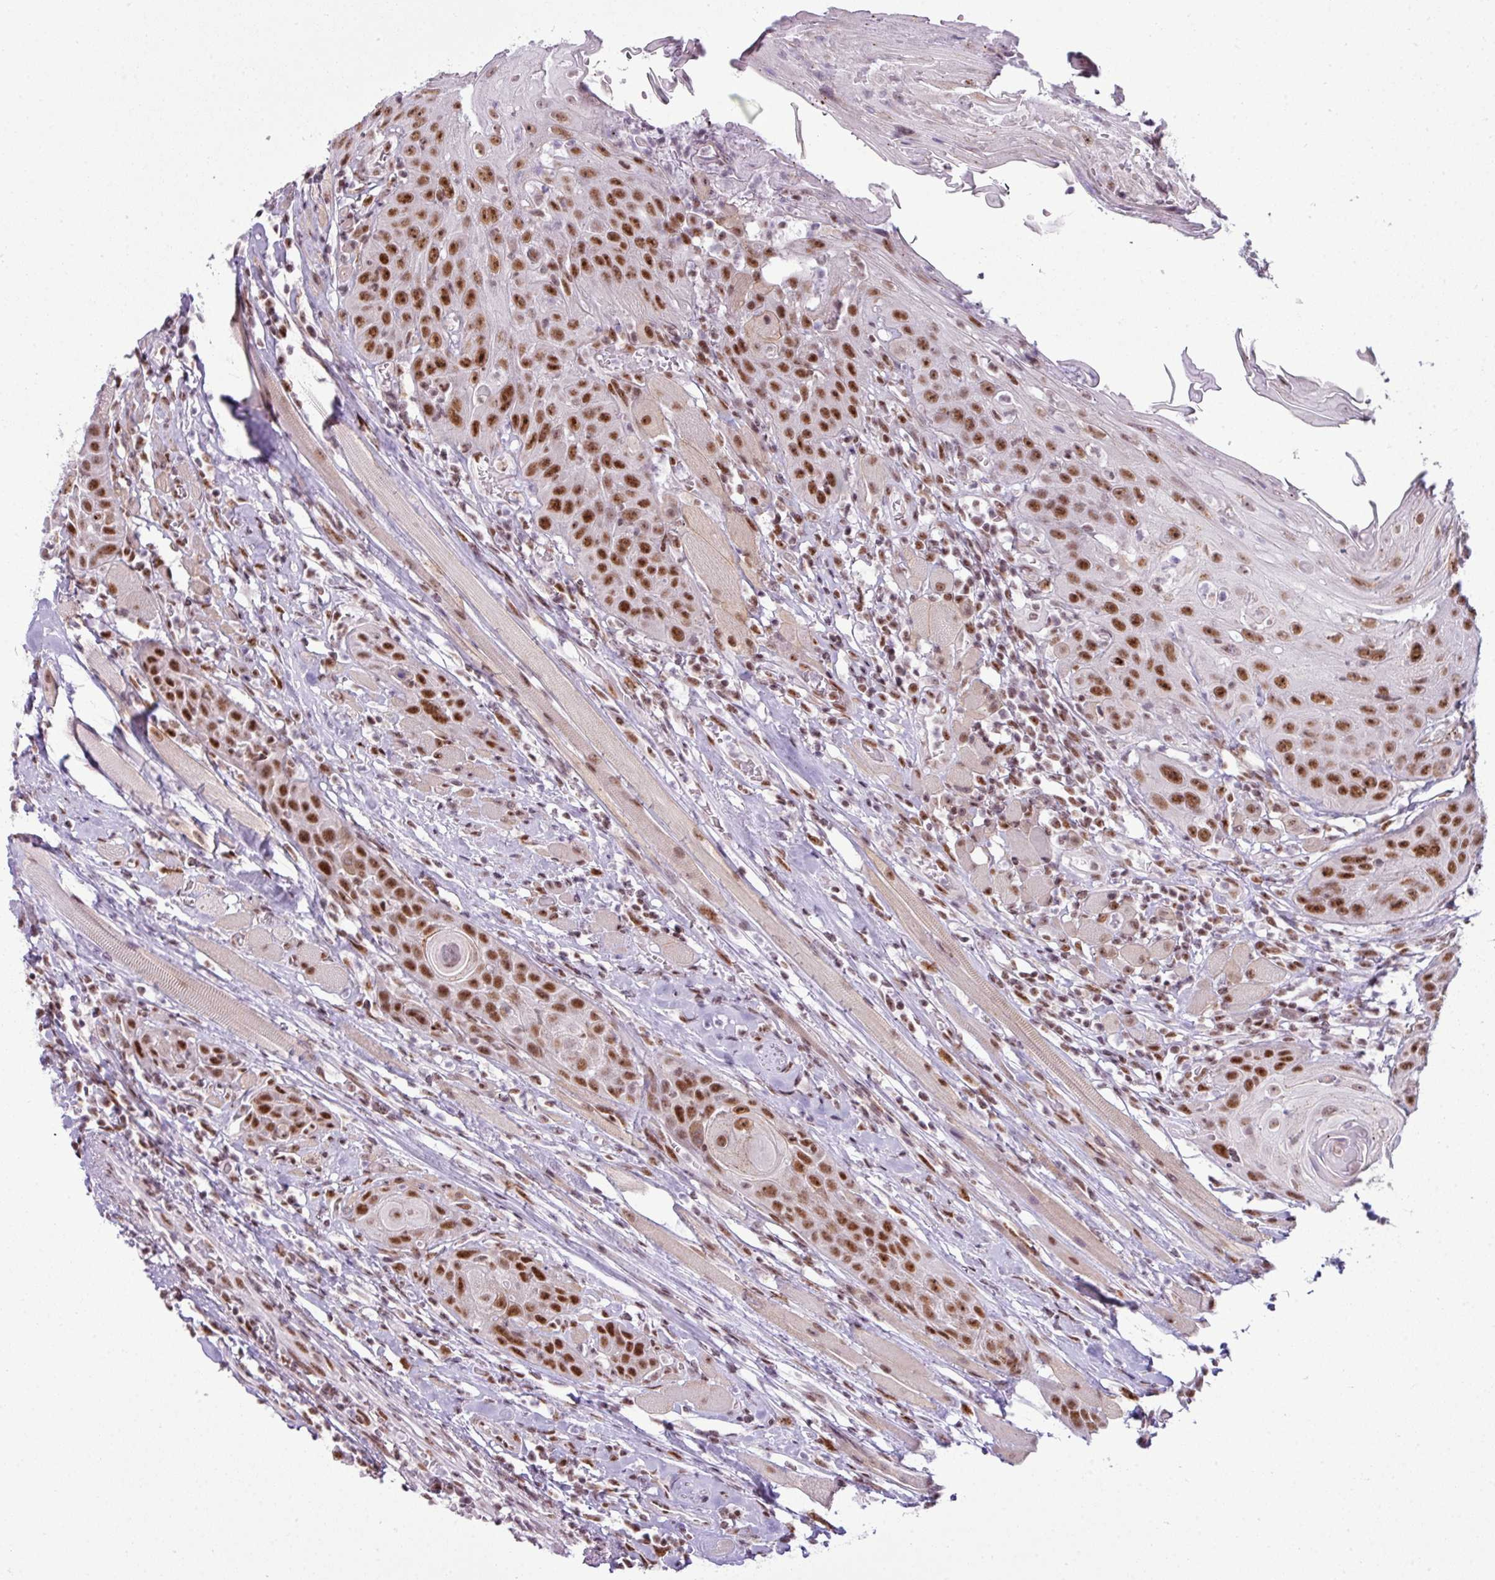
{"staining": {"intensity": "strong", "quantity": ">75%", "location": "nuclear"}, "tissue": "head and neck cancer", "cell_type": "Tumor cells", "image_type": "cancer", "snomed": [{"axis": "morphology", "description": "Squamous cell carcinoma, NOS"}, {"axis": "topography", "description": "Head-Neck"}], "caption": "Head and neck squamous cell carcinoma was stained to show a protein in brown. There is high levels of strong nuclear positivity in about >75% of tumor cells. (IHC, brightfield microscopy, high magnification).", "gene": "ARL6IP4", "patient": {"sex": "female", "age": 59}}